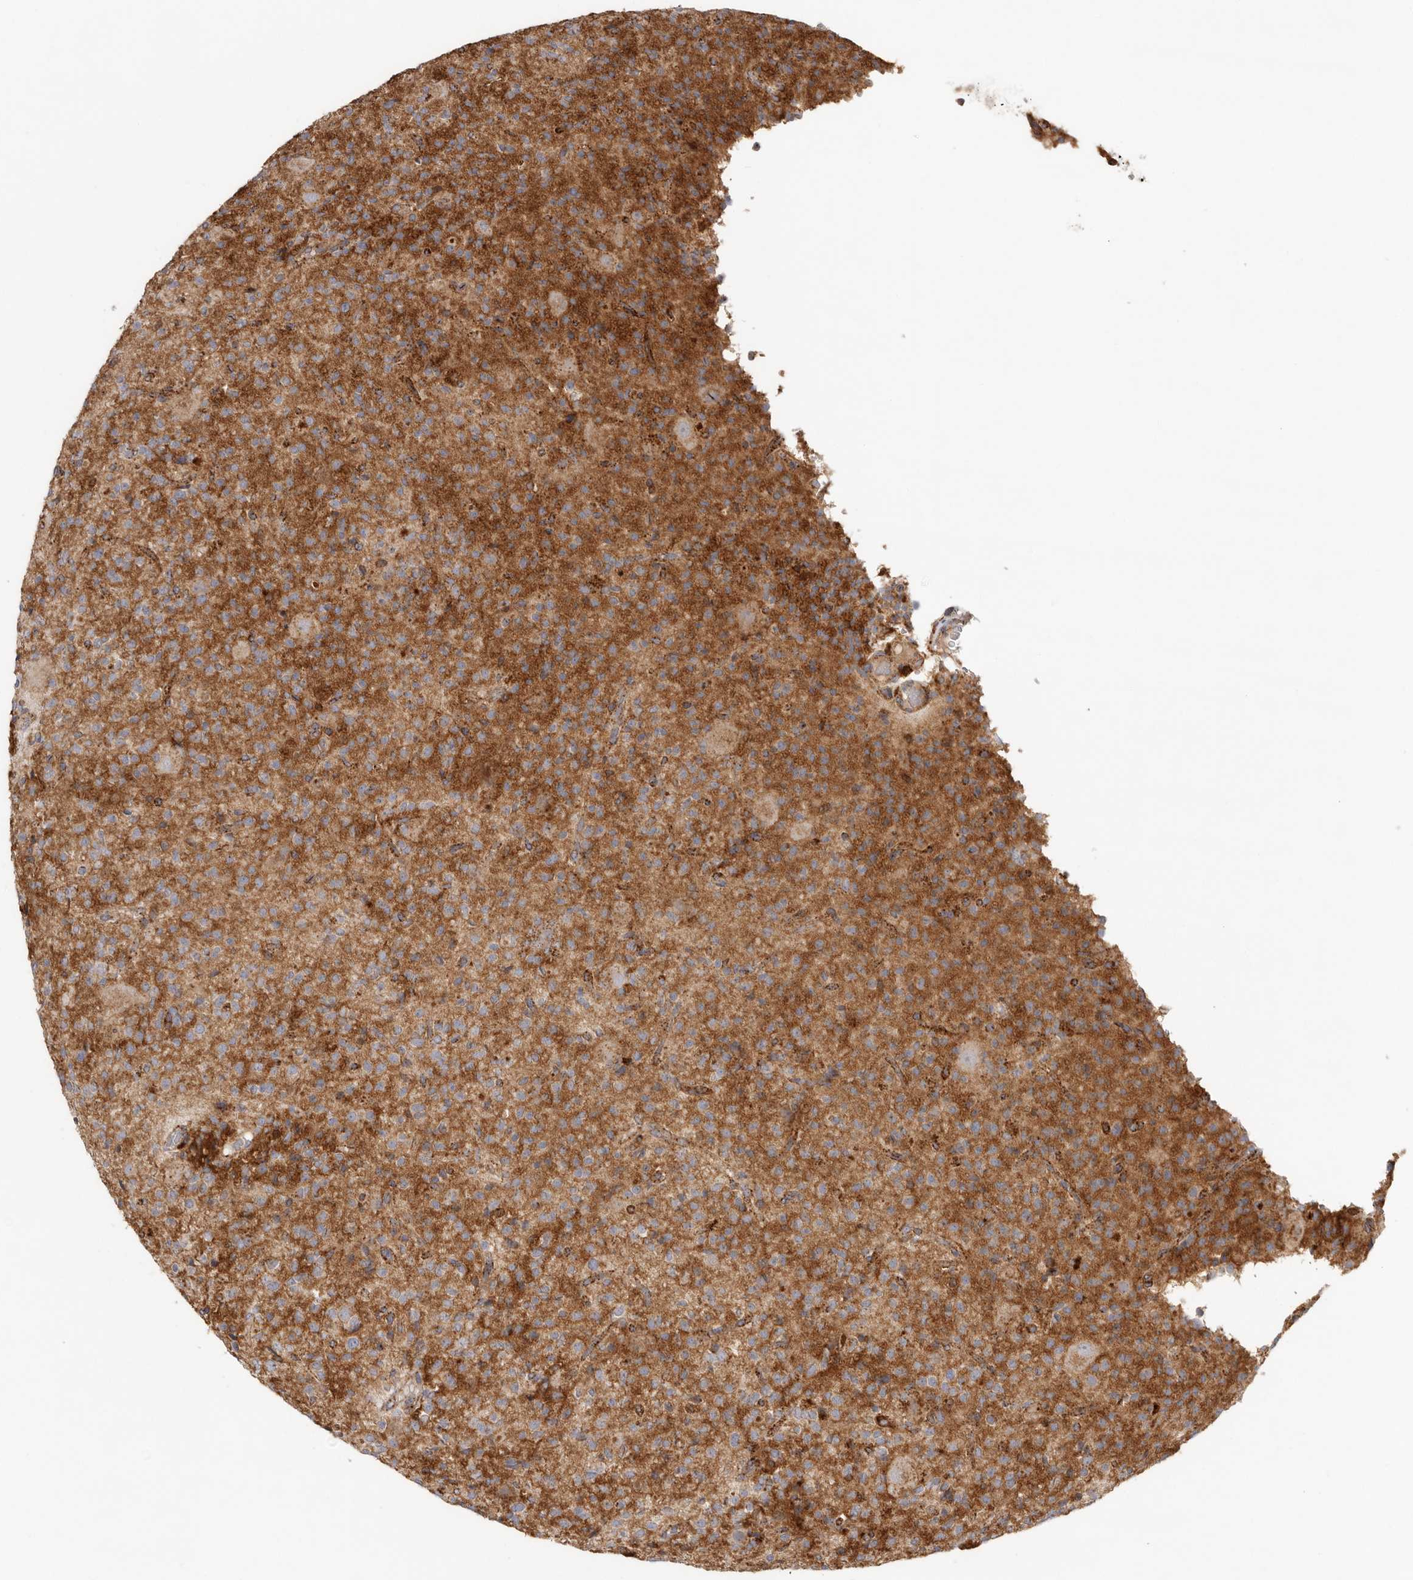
{"staining": {"intensity": "moderate", "quantity": ">75%", "location": "cytoplasmic/membranous"}, "tissue": "glioma", "cell_type": "Tumor cells", "image_type": "cancer", "snomed": [{"axis": "morphology", "description": "Glioma, malignant, High grade"}, {"axis": "topography", "description": "Brain"}], "caption": "Malignant glioma (high-grade) was stained to show a protein in brown. There is medium levels of moderate cytoplasmic/membranous staining in approximately >75% of tumor cells.", "gene": "GRN", "patient": {"sex": "male", "age": 34}}